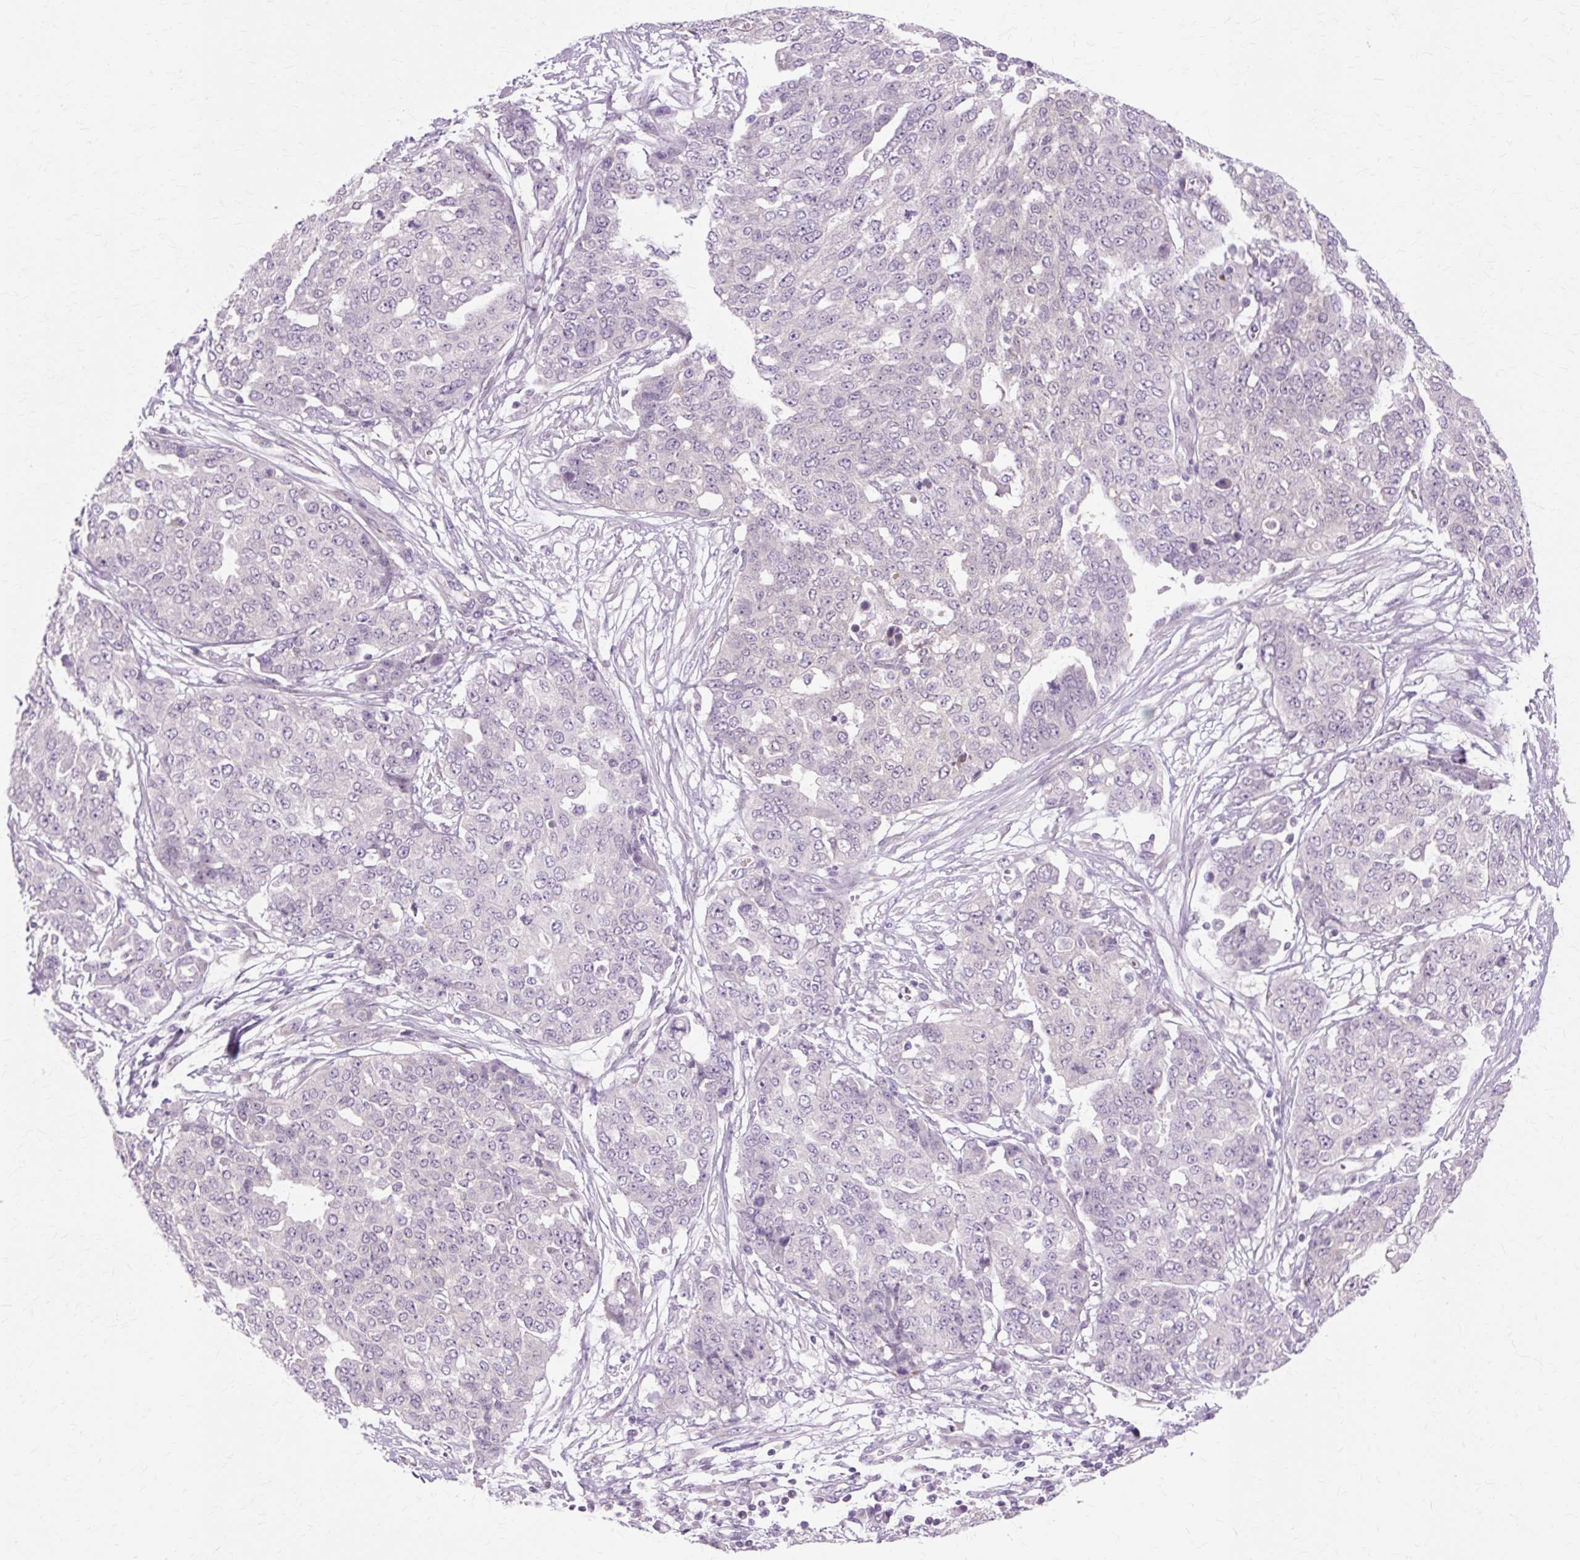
{"staining": {"intensity": "negative", "quantity": "none", "location": "none"}, "tissue": "ovarian cancer", "cell_type": "Tumor cells", "image_type": "cancer", "snomed": [{"axis": "morphology", "description": "Cystadenocarcinoma, serous, NOS"}, {"axis": "topography", "description": "Soft tissue"}, {"axis": "topography", "description": "Ovary"}], "caption": "There is no significant staining in tumor cells of serous cystadenocarcinoma (ovarian).", "gene": "ZNF35", "patient": {"sex": "female", "age": 57}}